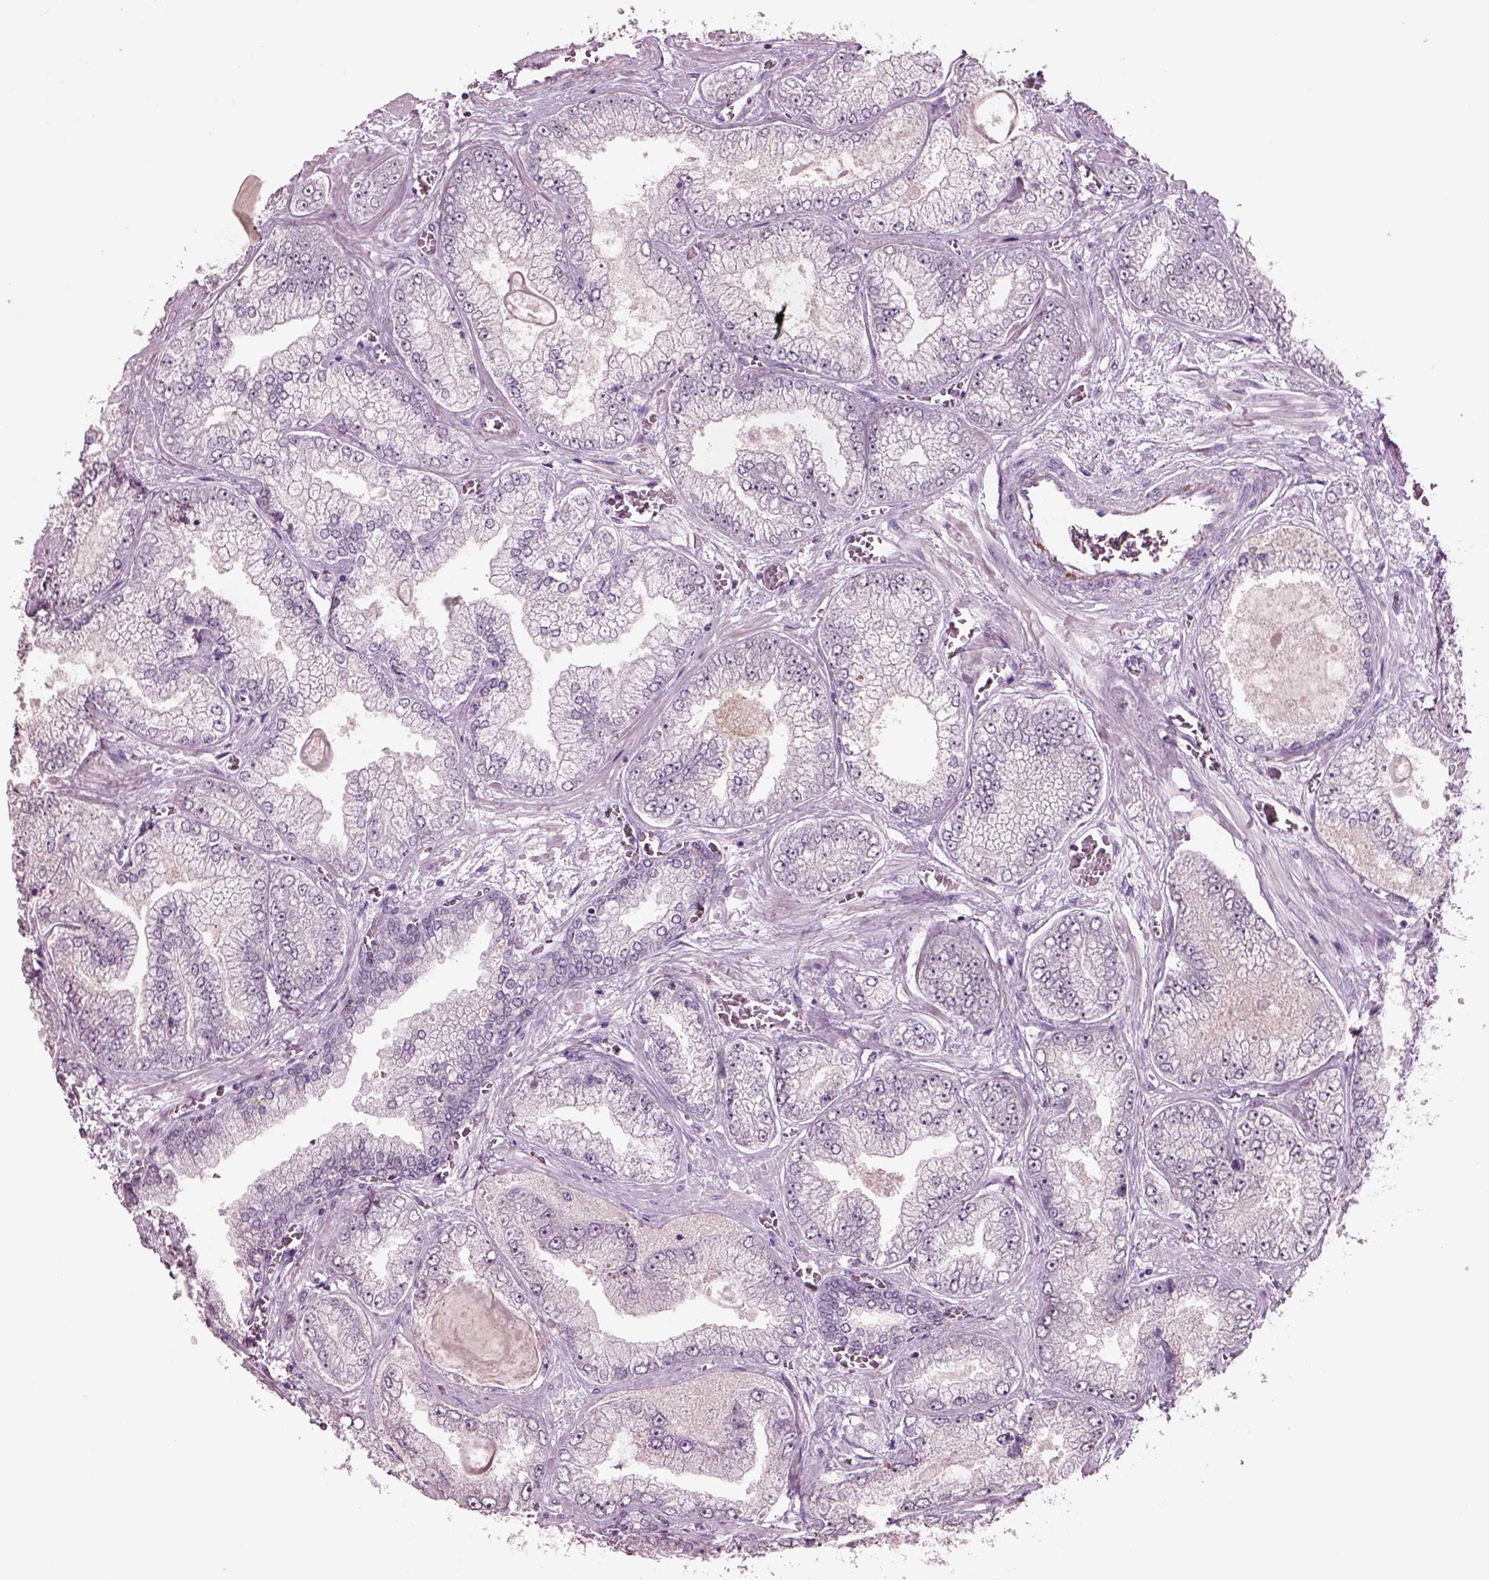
{"staining": {"intensity": "weak", "quantity": "25%-75%", "location": "nuclear"}, "tissue": "prostate cancer", "cell_type": "Tumor cells", "image_type": "cancer", "snomed": [{"axis": "morphology", "description": "Adenocarcinoma, Low grade"}, {"axis": "topography", "description": "Prostate"}], "caption": "Low-grade adenocarcinoma (prostate) was stained to show a protein in brown. There is low levels of weak nuclear positivity in approximately 25%-75% of tumor cells. (brown staining indicates protein expression, while blue staining denotes nuclei).", "gene": "SEPHS1", "patient": {"sex": "male", "age": 57}}